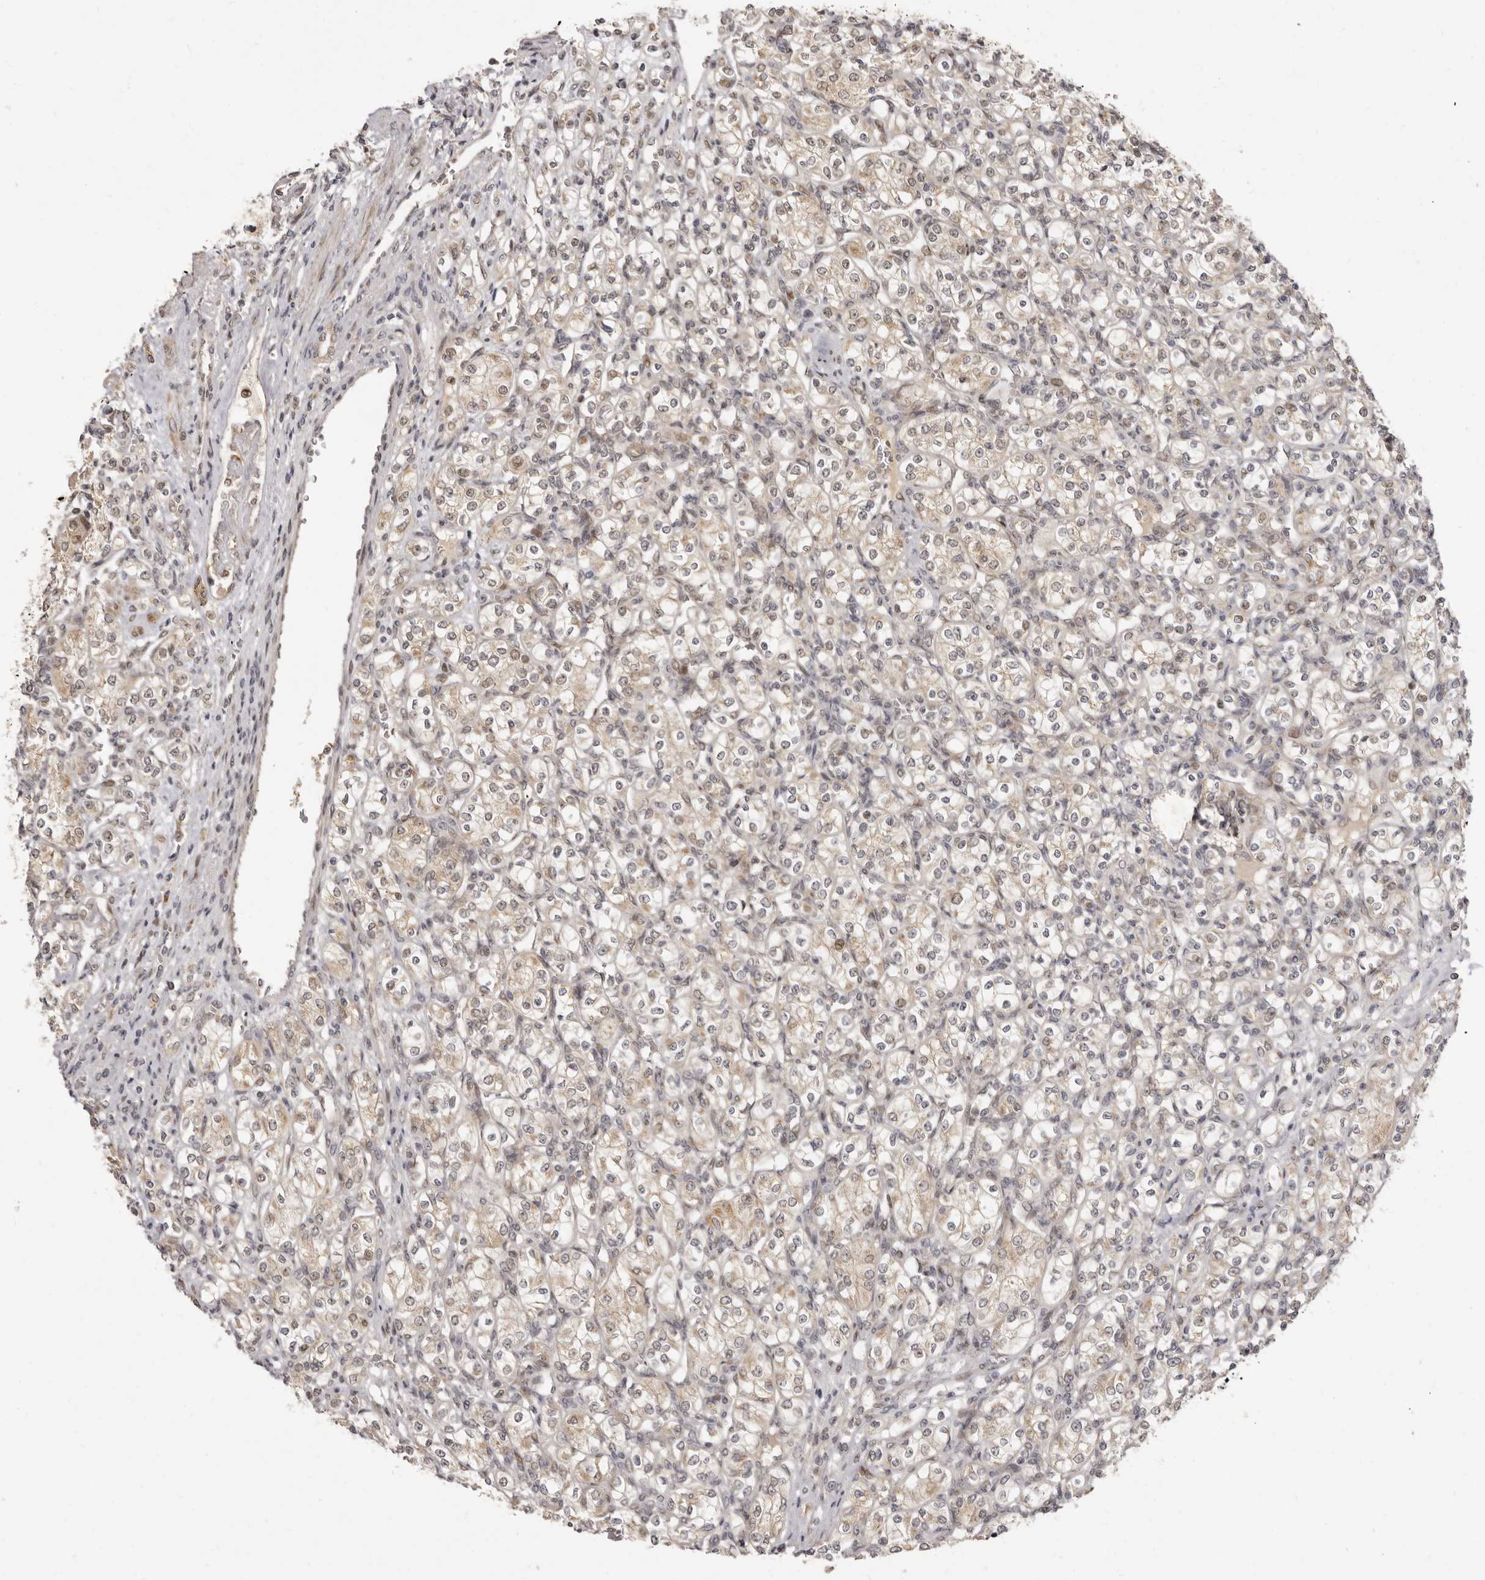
{"staining": {"intensity": "weak", "quantity": "<25%", "location": "cytoplasmic/membranous"}, "tissue": "renal cancer", "cell_type": "Tumor cells", "image_type": "cancer", "snomed": [{"axis": "morphology", "description": "Adenocarcinoma, NOS"}, {"axis": "topography", "description": "Kidney"}], "caption": "This micrograph is of renal cancer stained with immunohistochemistry to label a protein in brown with the nuclei are counter-stained blue. There is no expression in tumor cells.", "gene": "ZNF326", "patient": {"sex": "male", "age": 77}}